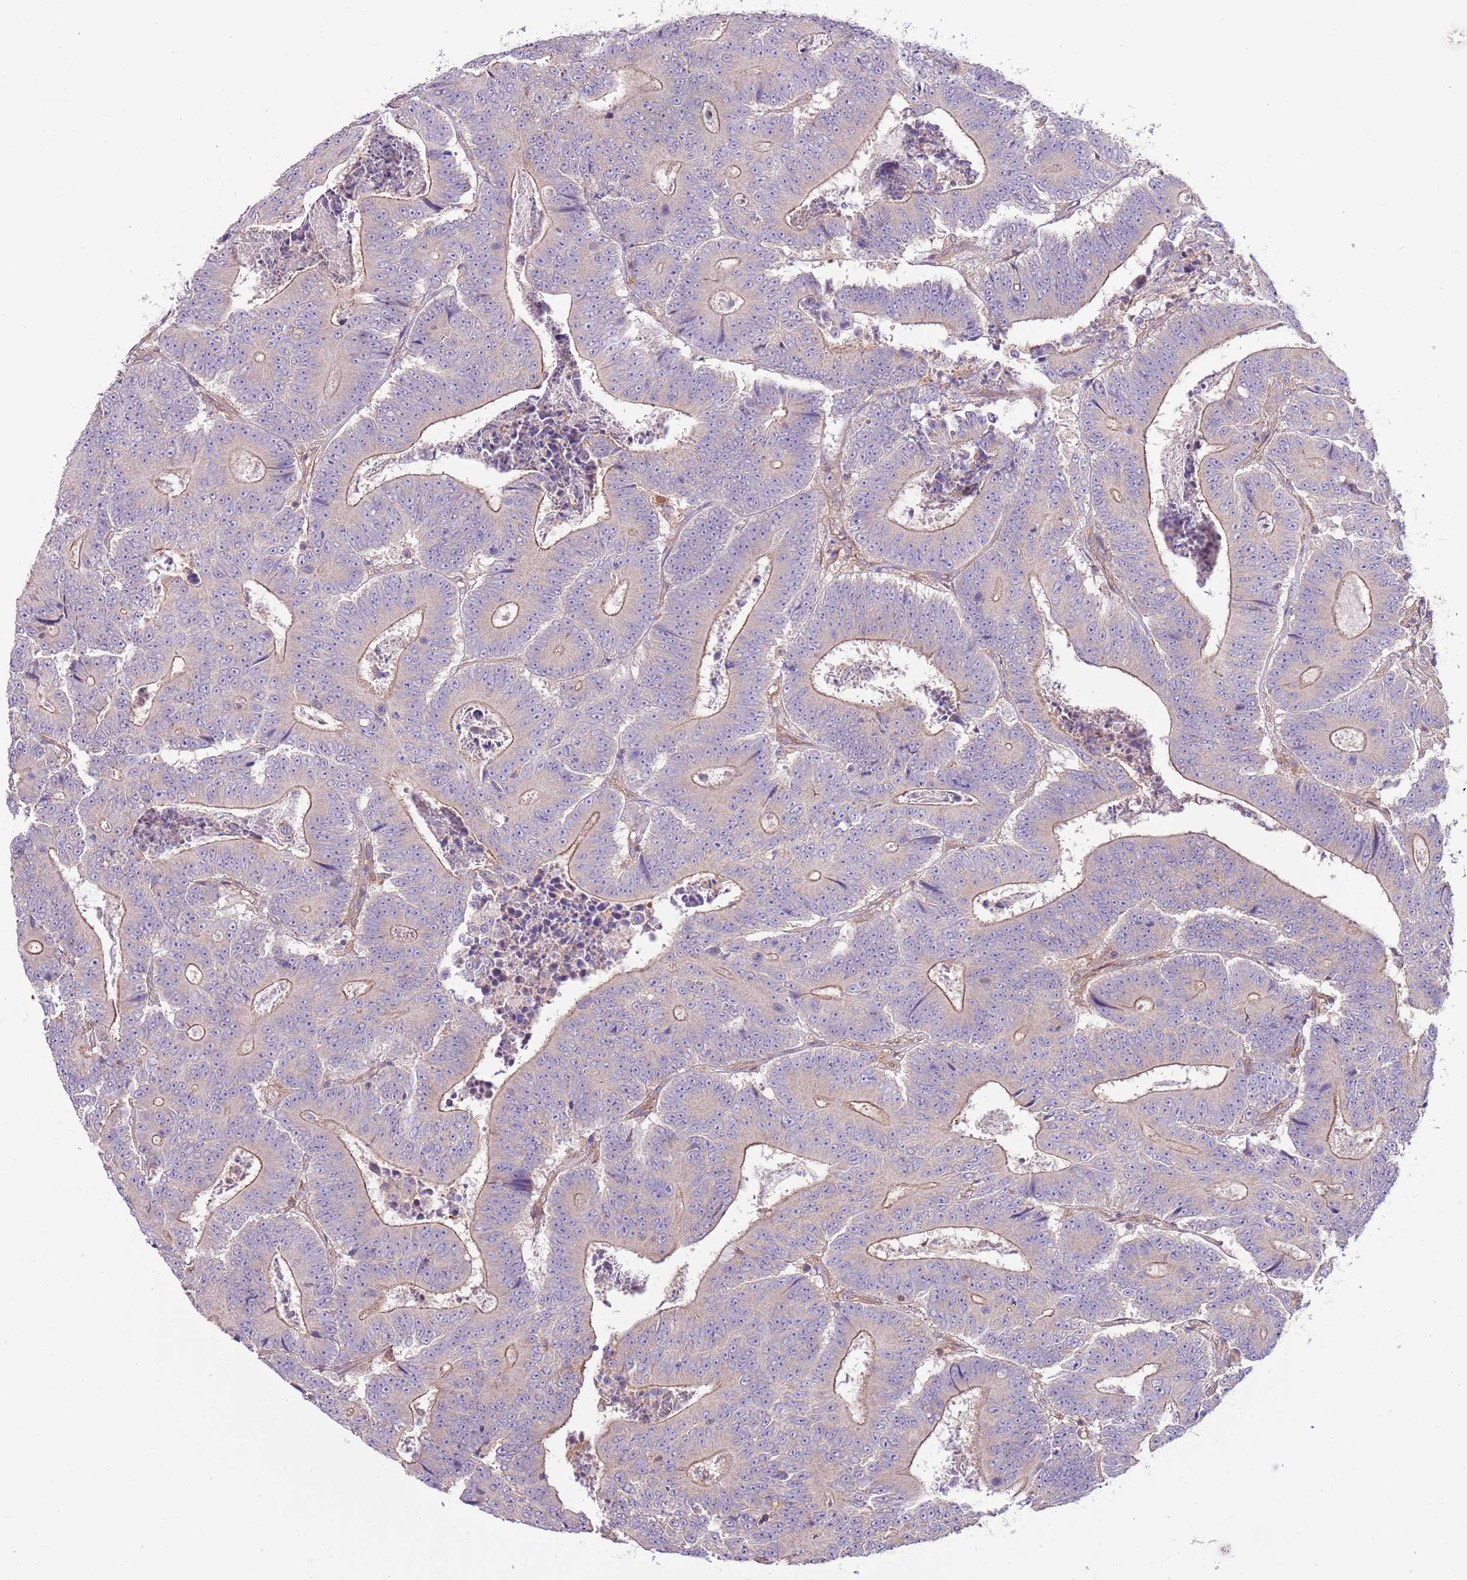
{"staining": {"intensity": "weak", "quantity": ">75%", "location": "cytoplasmic/membranous"}, "tissue": "colorectal cancer", "cell_type": "Tumor cells", "image_type": "cancer", "snomed": [{"axis": "morphology", "description": "Adenocarcinoma, NOS"}, {"axis": "topography", "description": "Colon"}], "caption": "Protein staining of colorectal adenocarcinoma tissue shows weak cytoplasmic/membranous staining in about >75% of tumor cells.", "gene": "LPIN2", "patient": {"sex": "male", "age": 83}}